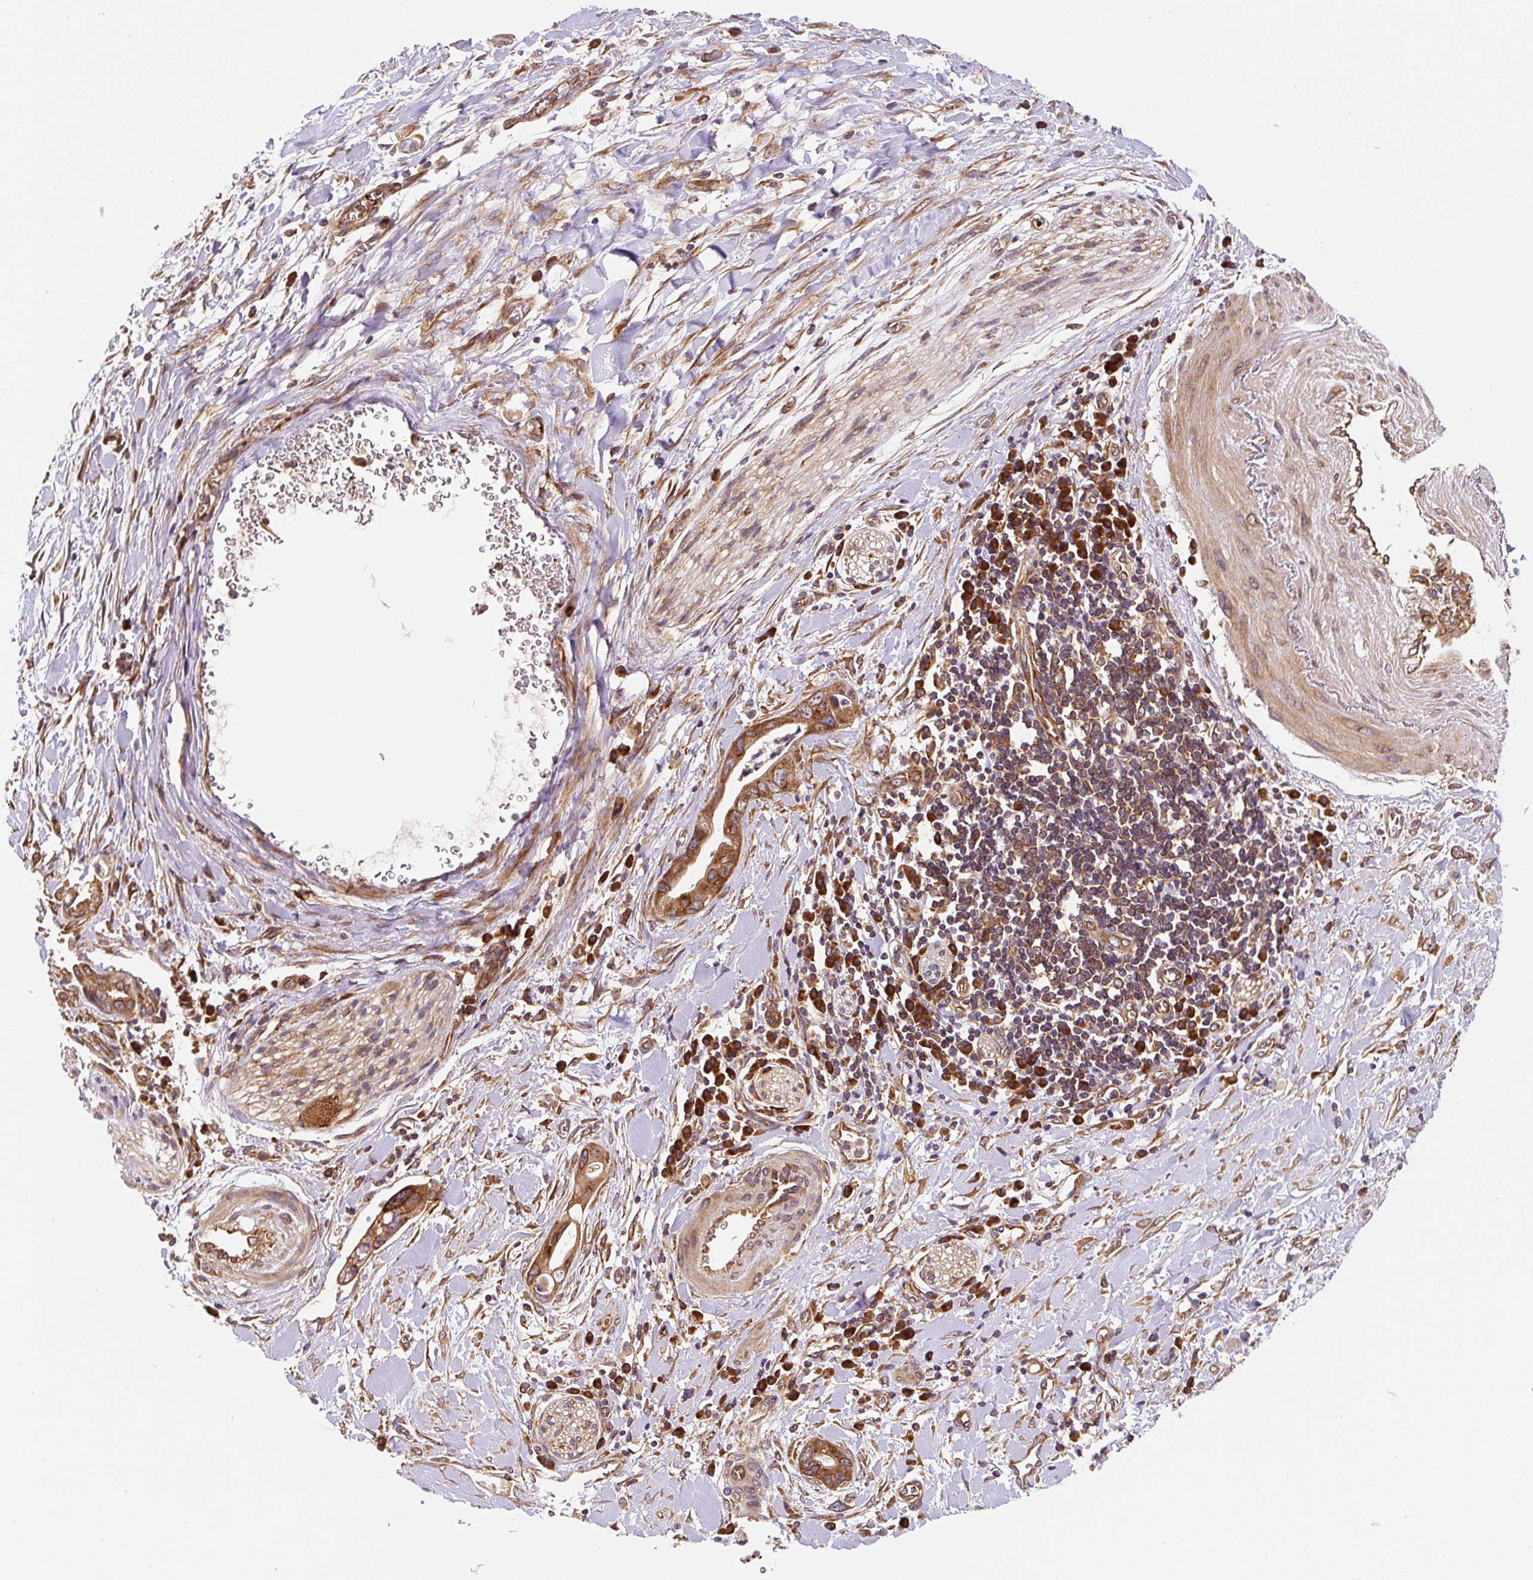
{"staining": {"intensity": "strong", "quantity": ">75%", "location": "cytoplasmic/membranous"}, "tissue": "pancreatic cancer", "cell_type": "Tumor cells", "image_type": "cancer", "snomed": [{"axis": "morphology", "description": "Adenocarcinoma, NOS"}, {"axis": "topography", "description": "Pancreas"}], "caption": "Brown immunohistochemical staining in adenocarcinoma (pancreatic) exhibits strong cytoplasmic/membranous staining in approximately >75% of tumor cells. The protein is shown in brown color, while the nuclei are stained blue.", "gene": "EIF2S2", "patient": {"sex": "male", "age": 75}}